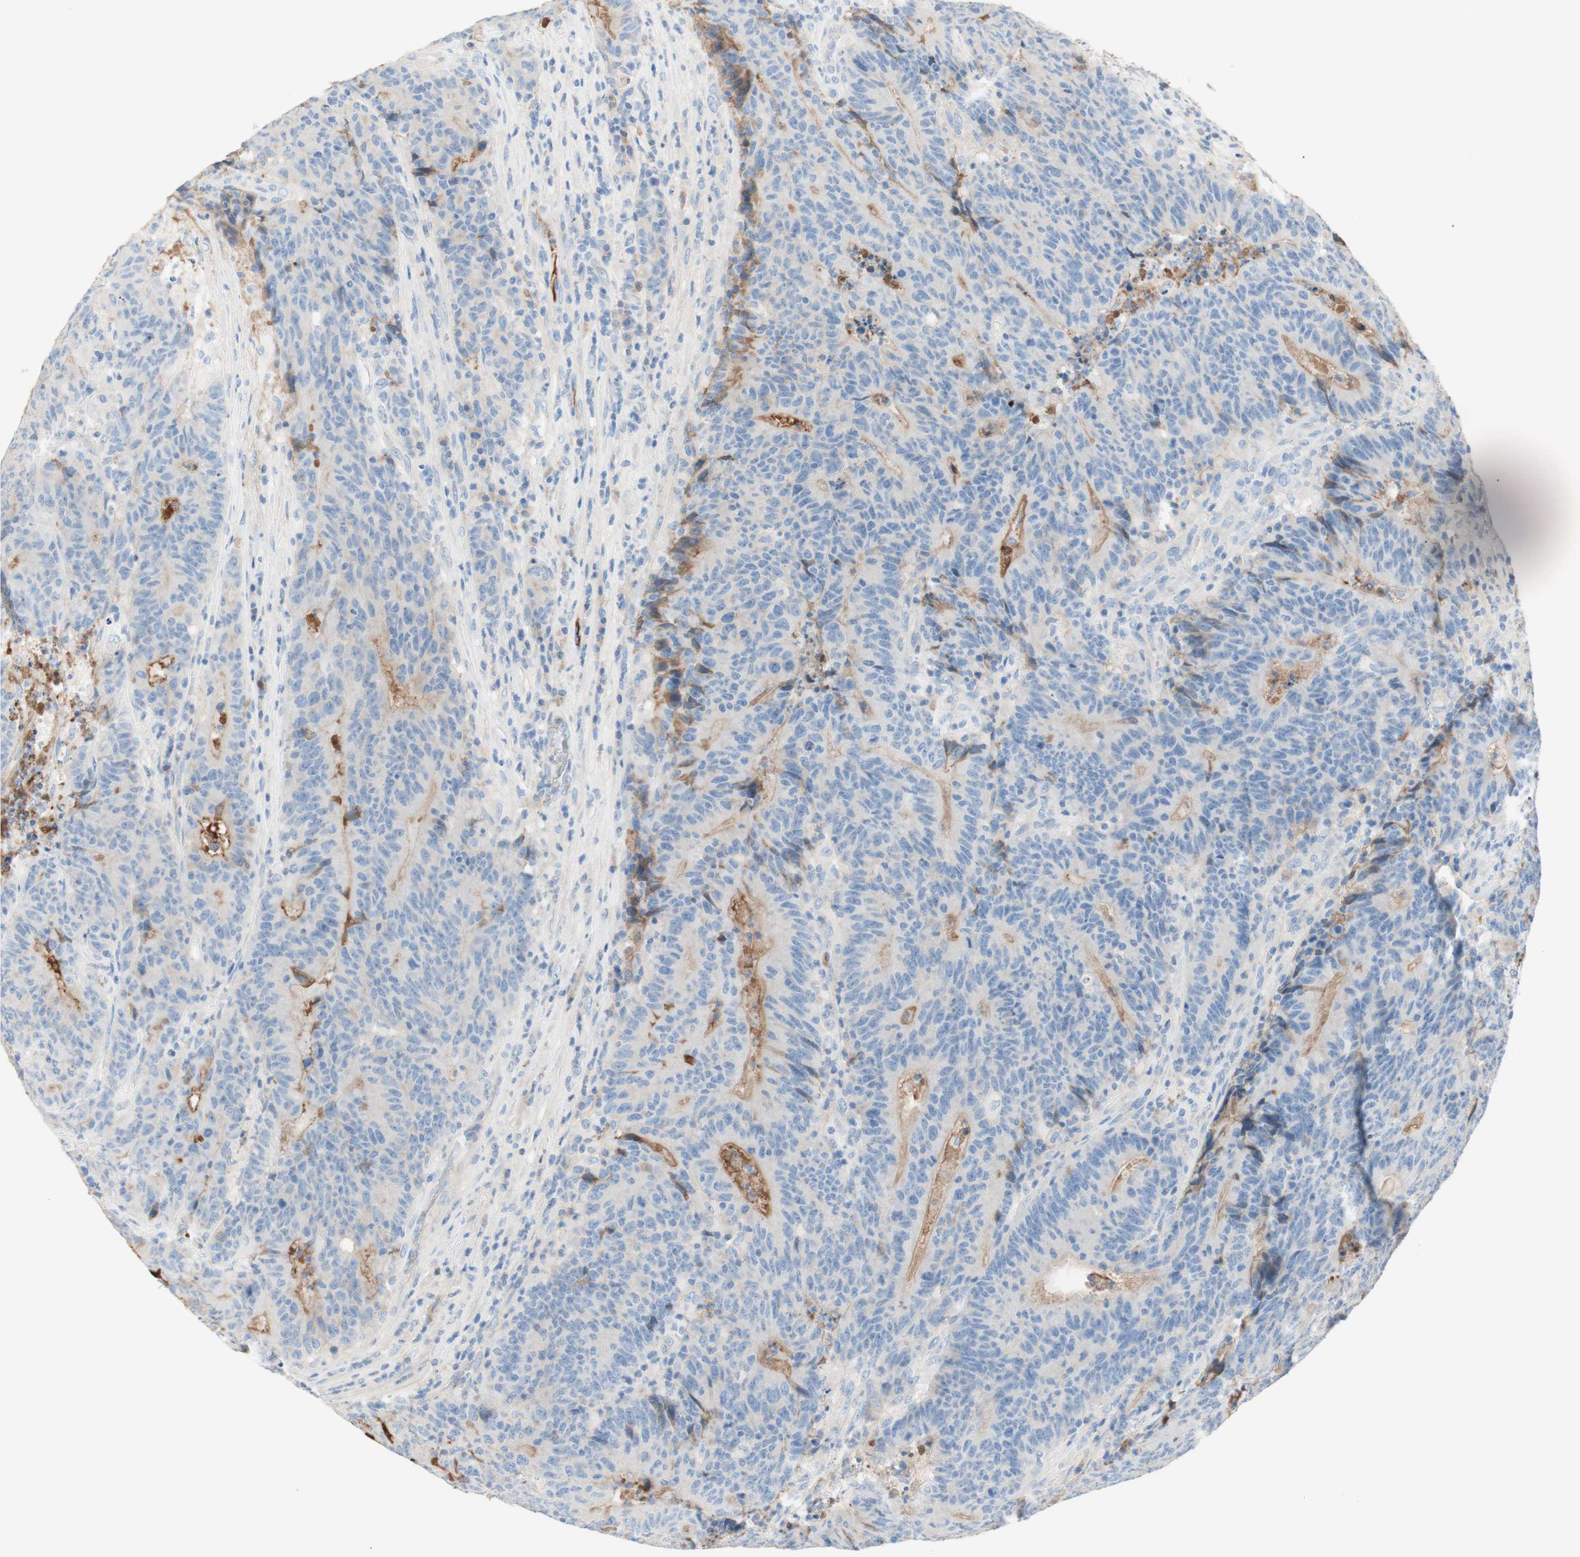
{"staining": {"intensity": "negative", "quantity": "none", "location": "none"}, "tissue": "colorectal cancer", "cell_type": "Tumor cells", "image_type": "cancer", "snomed": [{"axis": "morphology", "description": "Normal tissue, NOS"}, {"axis": "morphology", "description": "Adenocarcinoma, NOS"}, {"axis": "topography", "description": "Colon"}], "caption": "High power microscopy histopathology image of an immunohistochemistry photomicrograph of colorectal cancer (adenocarcinoma), revealing no significant positivity in tumor cells.", "gene": "KNG1", "patient": {"sex": "female", "age": 75}}